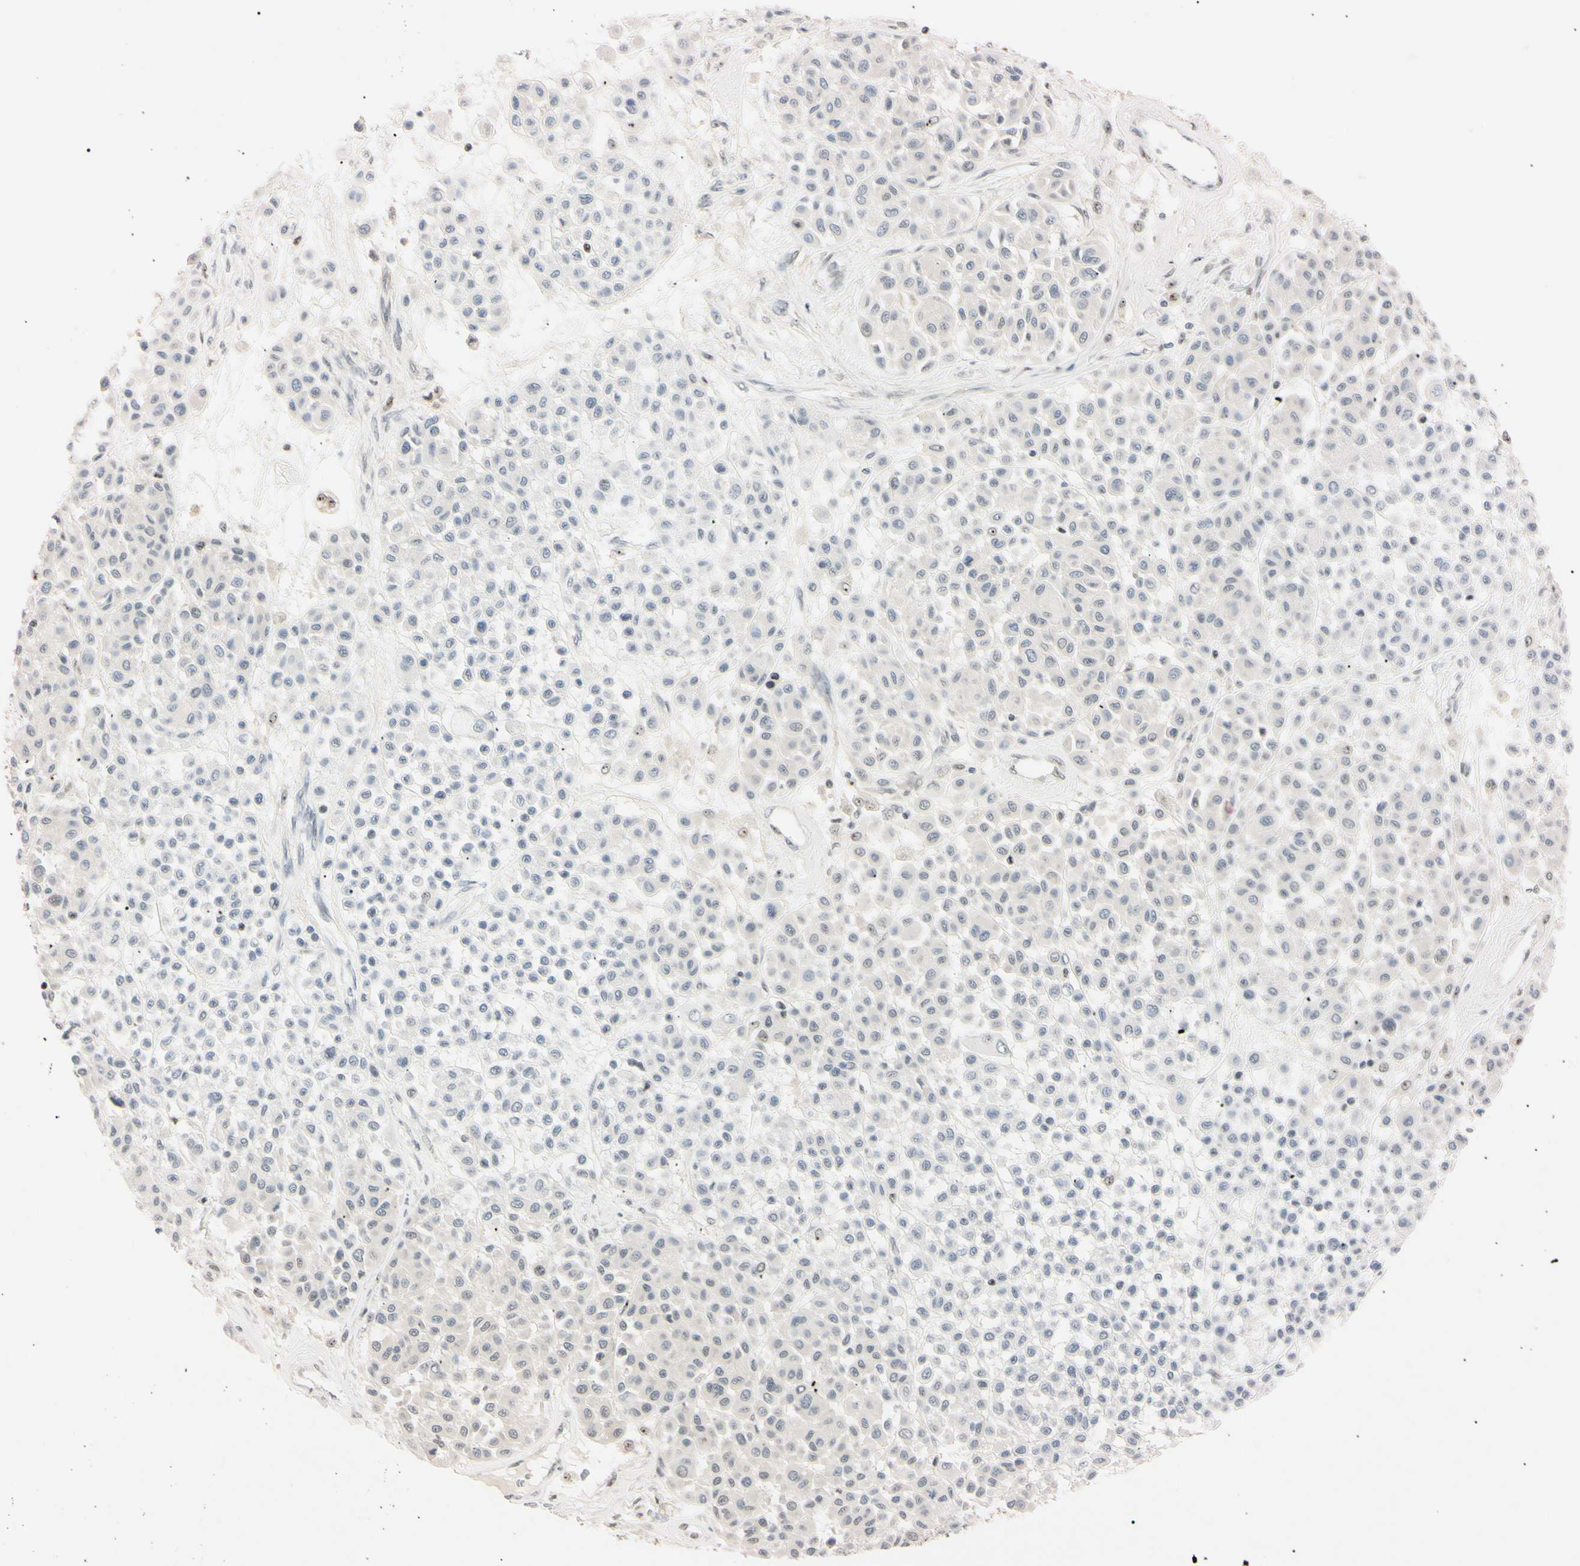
{"staining": {"intensity": "negative", "quantity": "none", "location": "none"}, "tissue": "melanoma", "cell_type": "Tumor cells", "image_type": "cancer", "snomed": [{"axis": "morphology", "description": "Malignant melanoma, Metastatic site"}, {"axis": "topography", "description": "Soft tissue"}], "caption": "Immunohistochemical staining of human malignant melanoma (metastatic site) exhibits no significant positivity in tumor cells.", "gene": "ZNF134", "patient": {"sex": "male", "age": 41}}